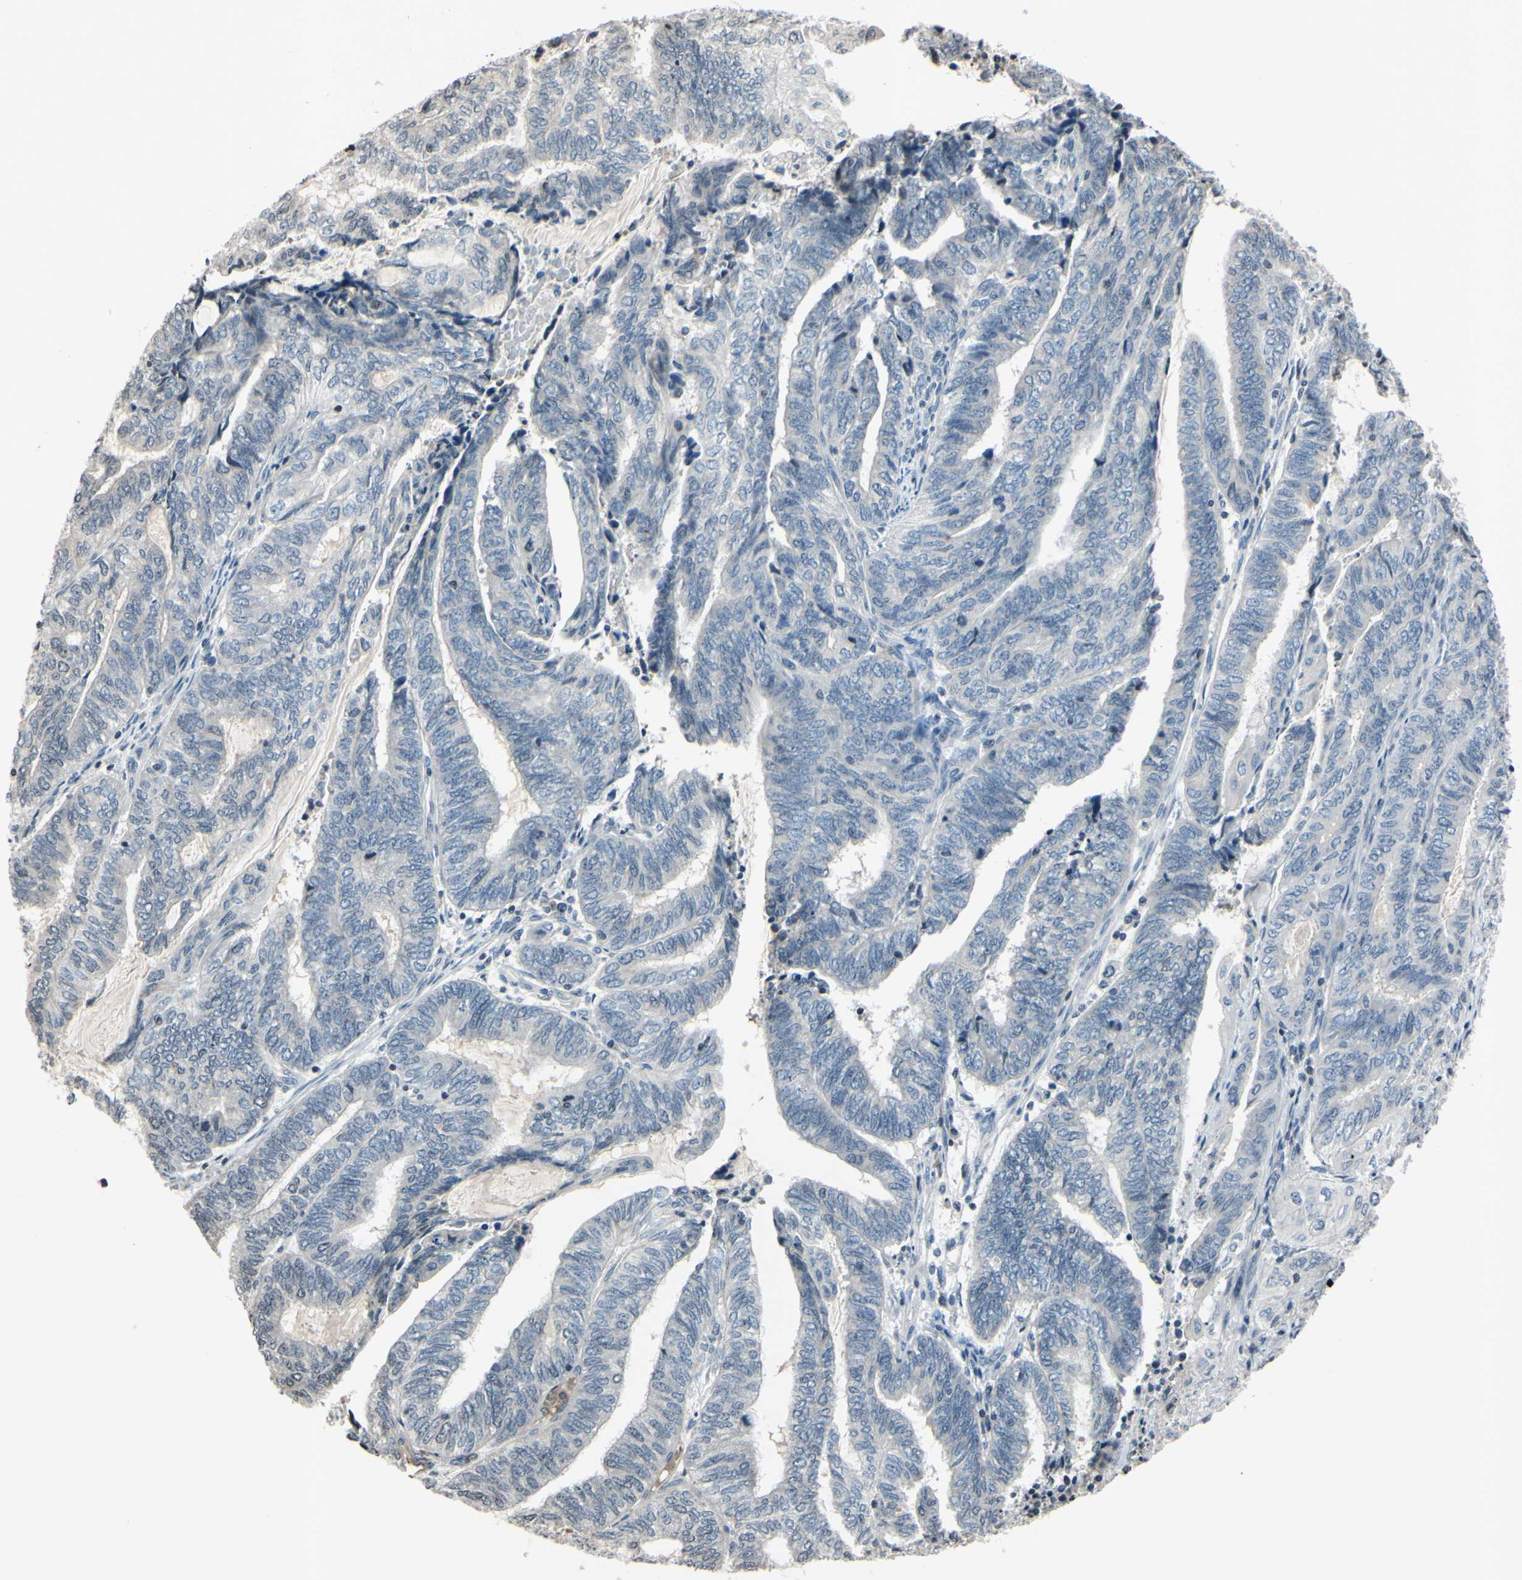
{"staining": {"intensity": "negative", "quantity": "none", "location": "none"}, "tissue": "endometrial cancer", "cell_type": "Tumor cells", "image_type": "cancer", "snomed": [{"axis": "morphology", "description": "Adenocarcinoma, NOS"}, {"axis": "topography", "description": "Uterus"}, {"axis": "topography", "description": "Endometrium"}], "caption": "Immunohistochemistry micrograph of adenocarcinoma (endometrial) stained for a protein (brown), which displays no staining in tumor cells. (DAB immunohistochemistry (IHC), high magnification).", "gene": "ARG1", "patient": {"sex": "female", "age": 70}}